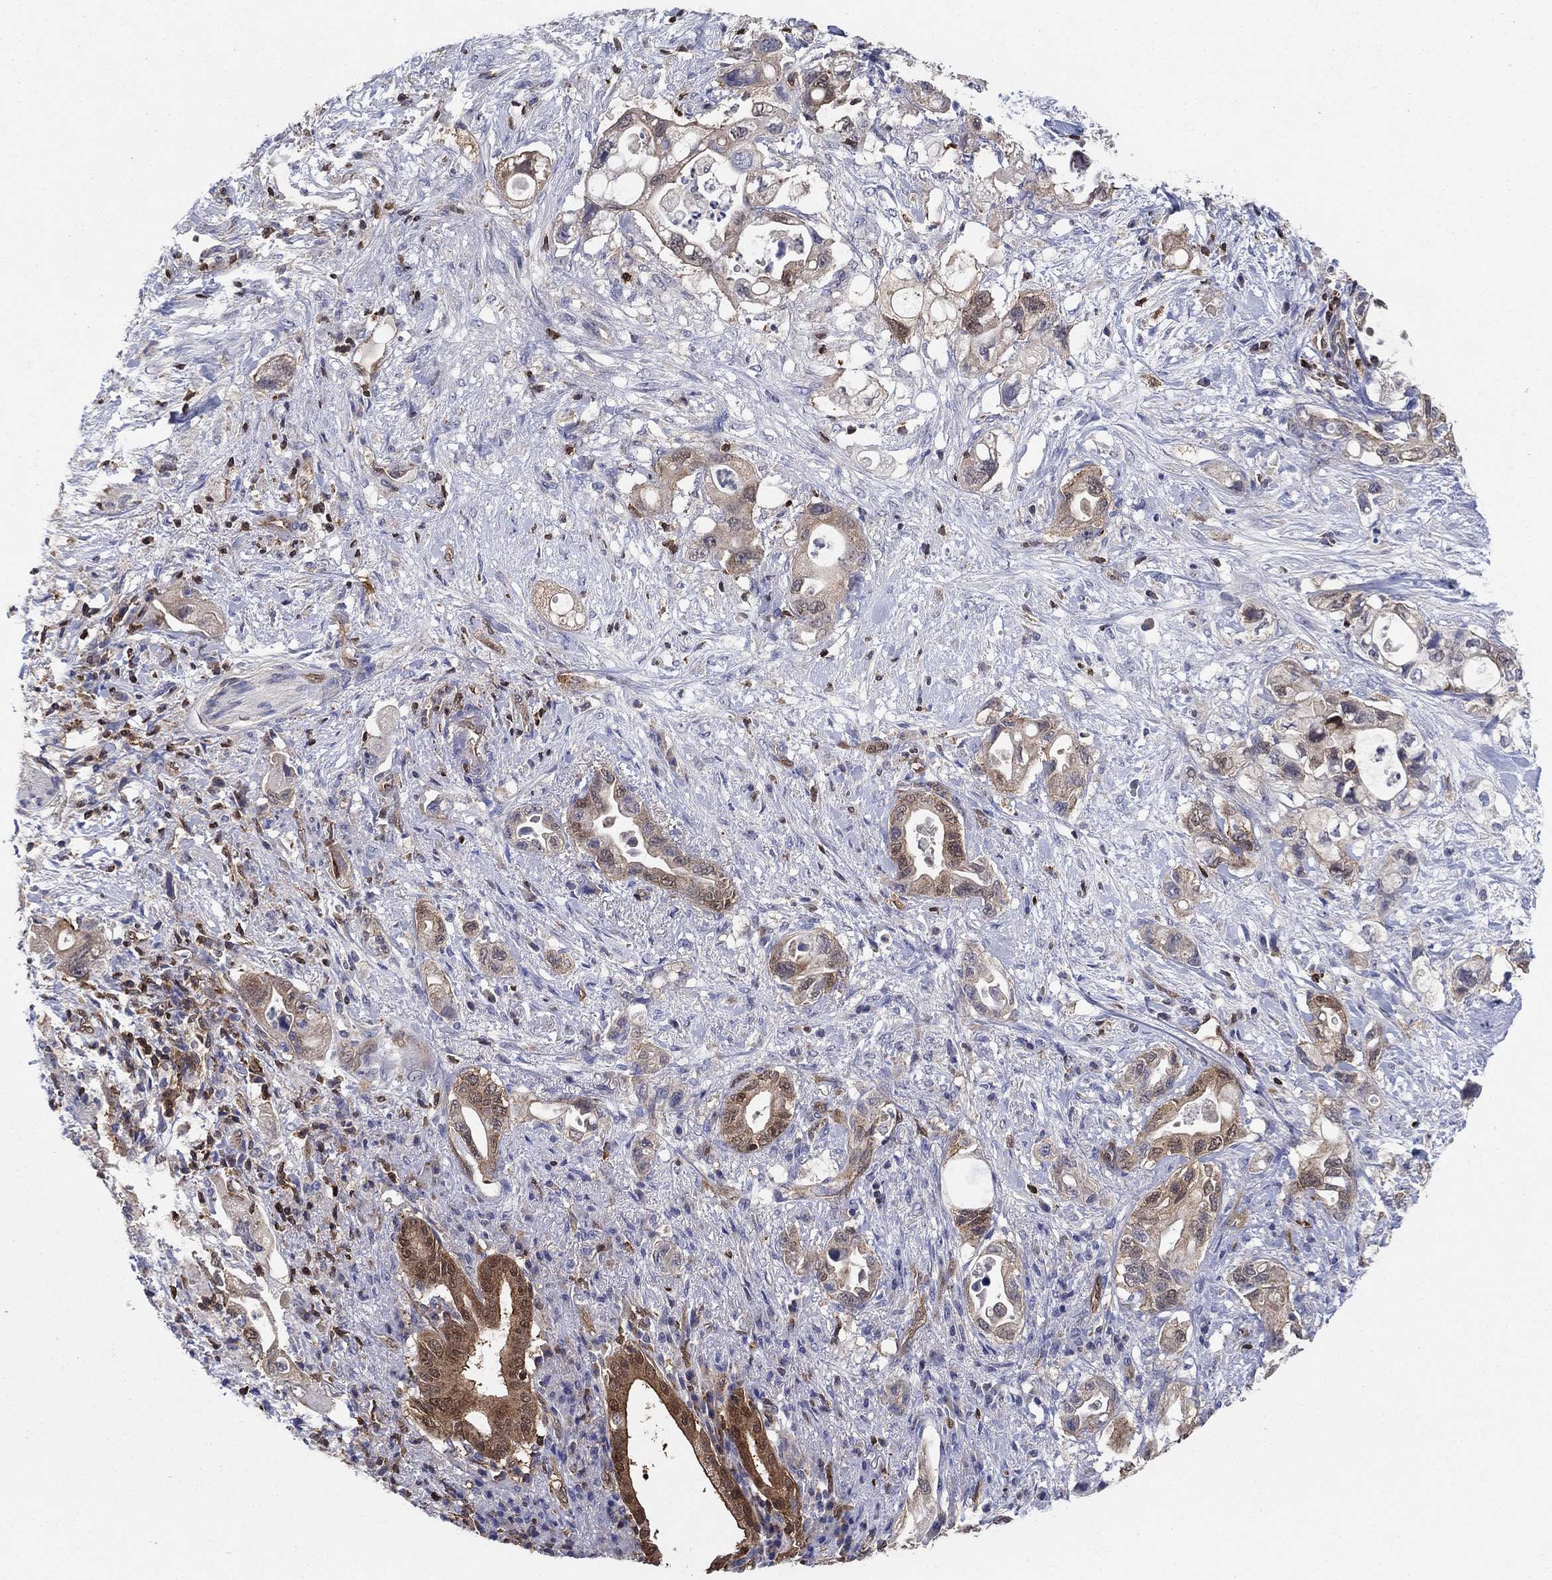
{"staining": {"intensity": "strong", "quantity": "<25%", "location": "cytoplasmic/membranous"}, "tissue": "pancreatic cancer", "cell_type": "Tumor cells", "image_type": "cancer", "snomed": [{"axis": "morphology", "description": "Adenocarcinoma, NOS"}, {"axis": "topography", "description": "Pancreas"}], "caption": "Immunohistochemical staining of human pancreatic cancer (adenocarcinoma) reveals medium levels of strong cytoplasmic/membranous staining in about <25% of tumor cells.", "gene": "AGFG2", "patient": {"sex": "female", "age": 72}}